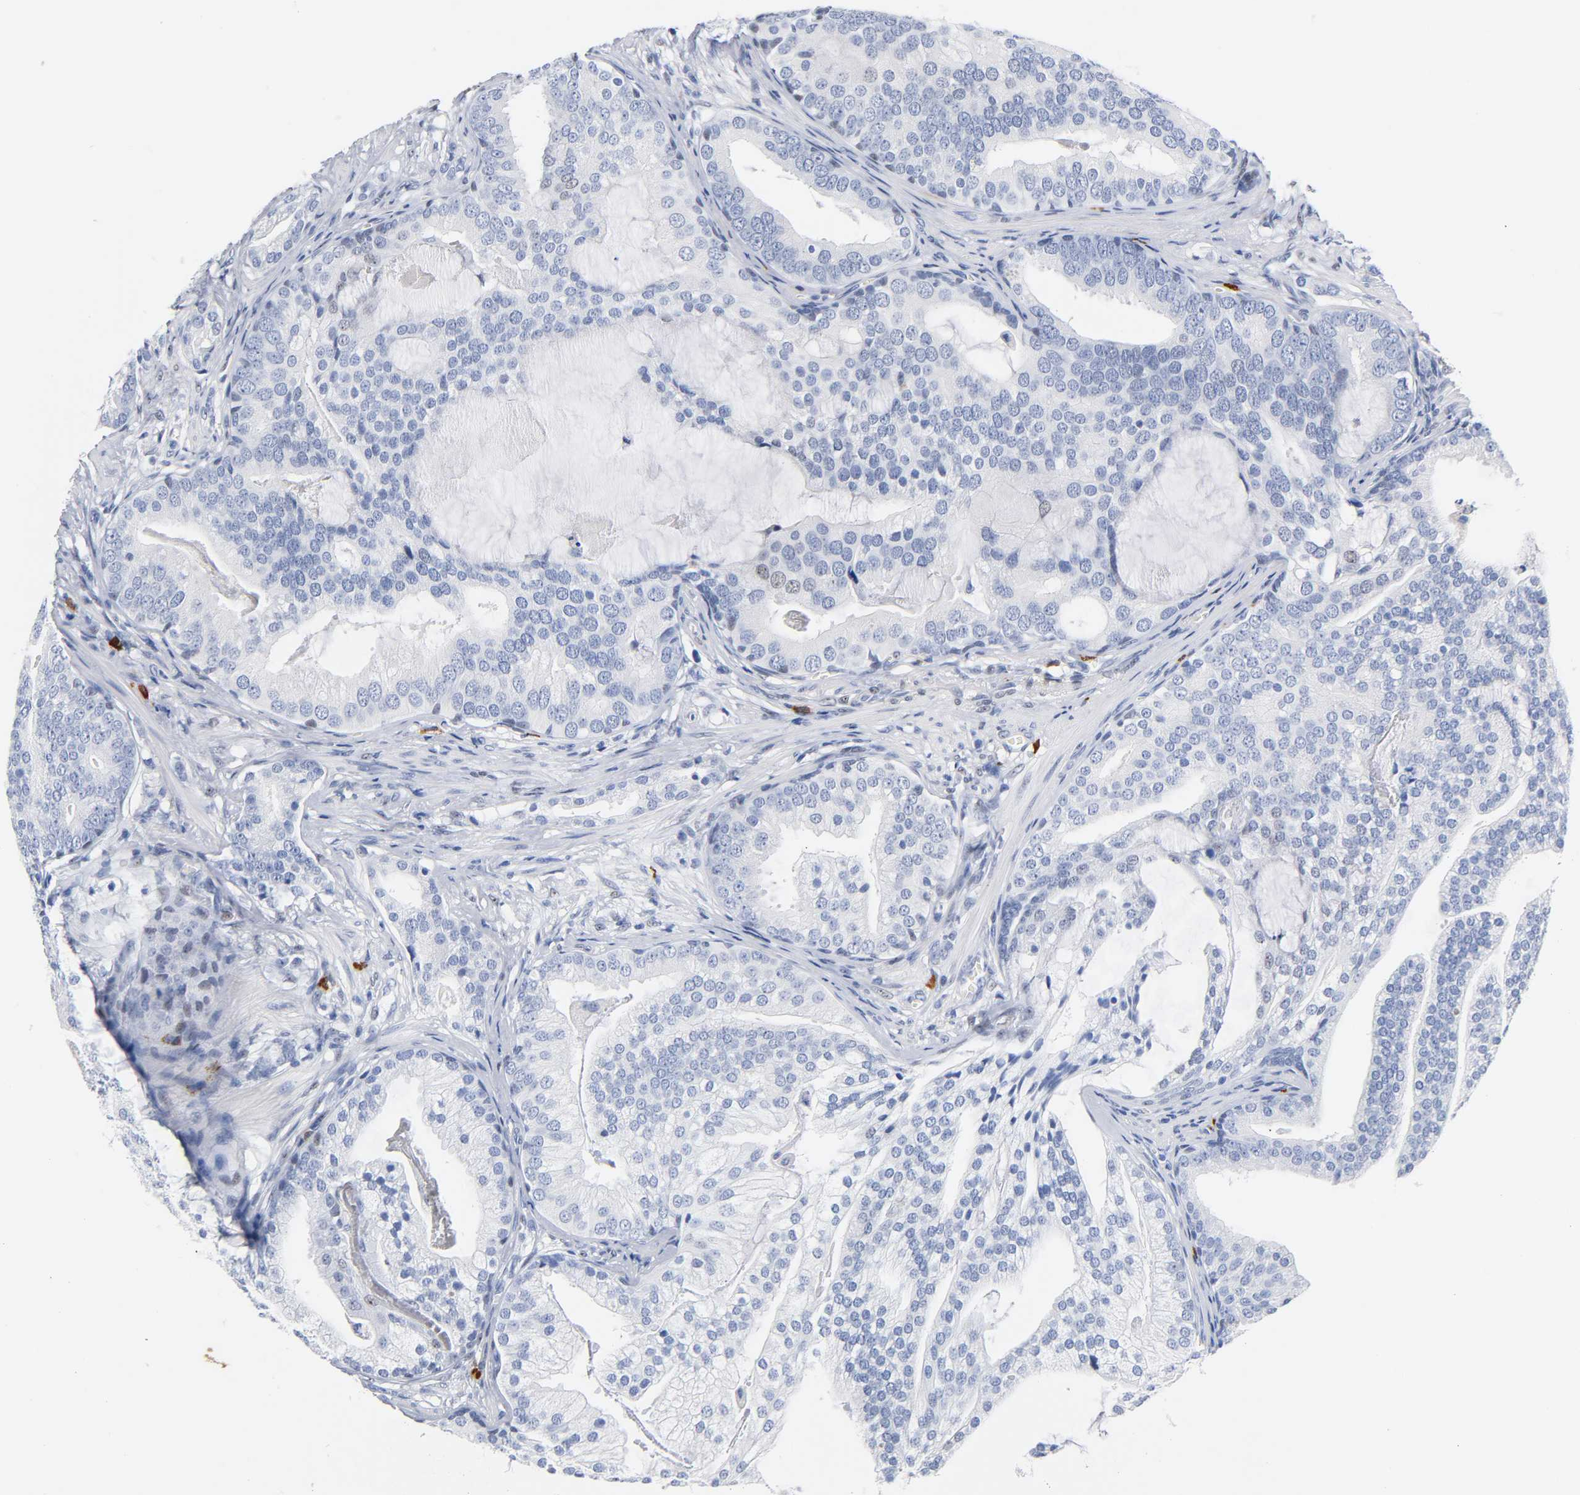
{"staining": {"intensity": "negative", "quantity": "none", "location": "none"}, "tissue": "prostate cancer", "cell_type": "Tumor cells", "image_type": "cancer", "snomed": [{"axis": "morphology", "description": "Adenocarcinoma, Low grade"}, {"axis": "topography", "description": "Prostate"}], "caption": "The histopathology image exhibits no staining of tumor cells in prostate cancer. (Stains: DAB (3,3'-diaminobenzidine) immunohistochemistry with hematoxylin counter stain, Microscopy: brightfield microscopy at high magnification).", "gene": "NAB2", "patient": {"sex": "male", "age": 58}}